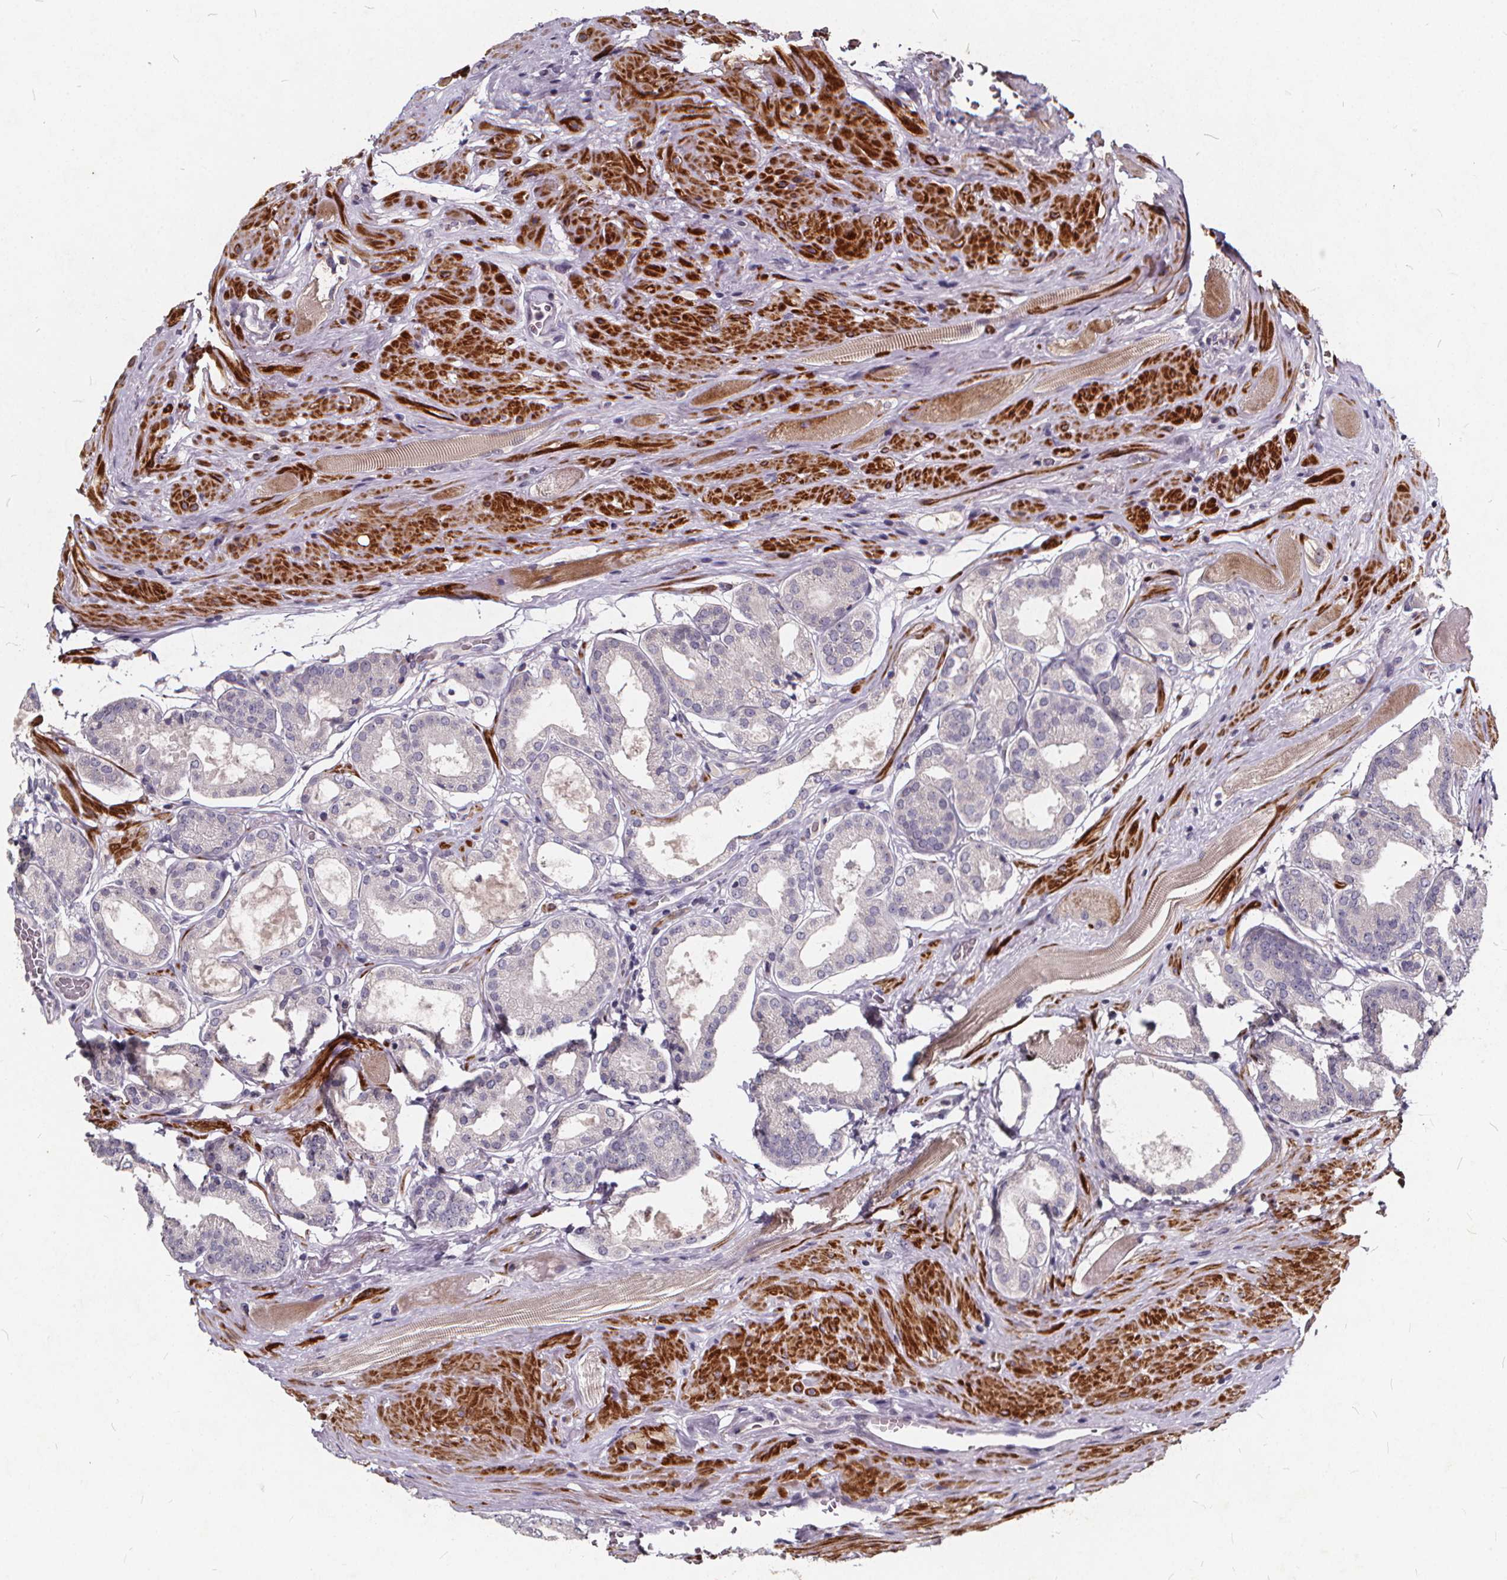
{"staining": {"intensity": "negative", "quantity": "none", "location": "none"}, "tissue": "prostate cancer", "cell_type": "Tumor cells", "image_type": "cancer", "snomed": [{"axis": "morphology", "description": "Adenocarcinoma, NOS"}, {"axis": "topography", "description": "Prostate"}], "caption": "DAB immunohistochemical staining of human prostate cancer (adenocarcinoma) exhibits no significant positivity in tumor cells.", "gene": "TSPAN14", "patient": {"sex": "male", "age": 63}}